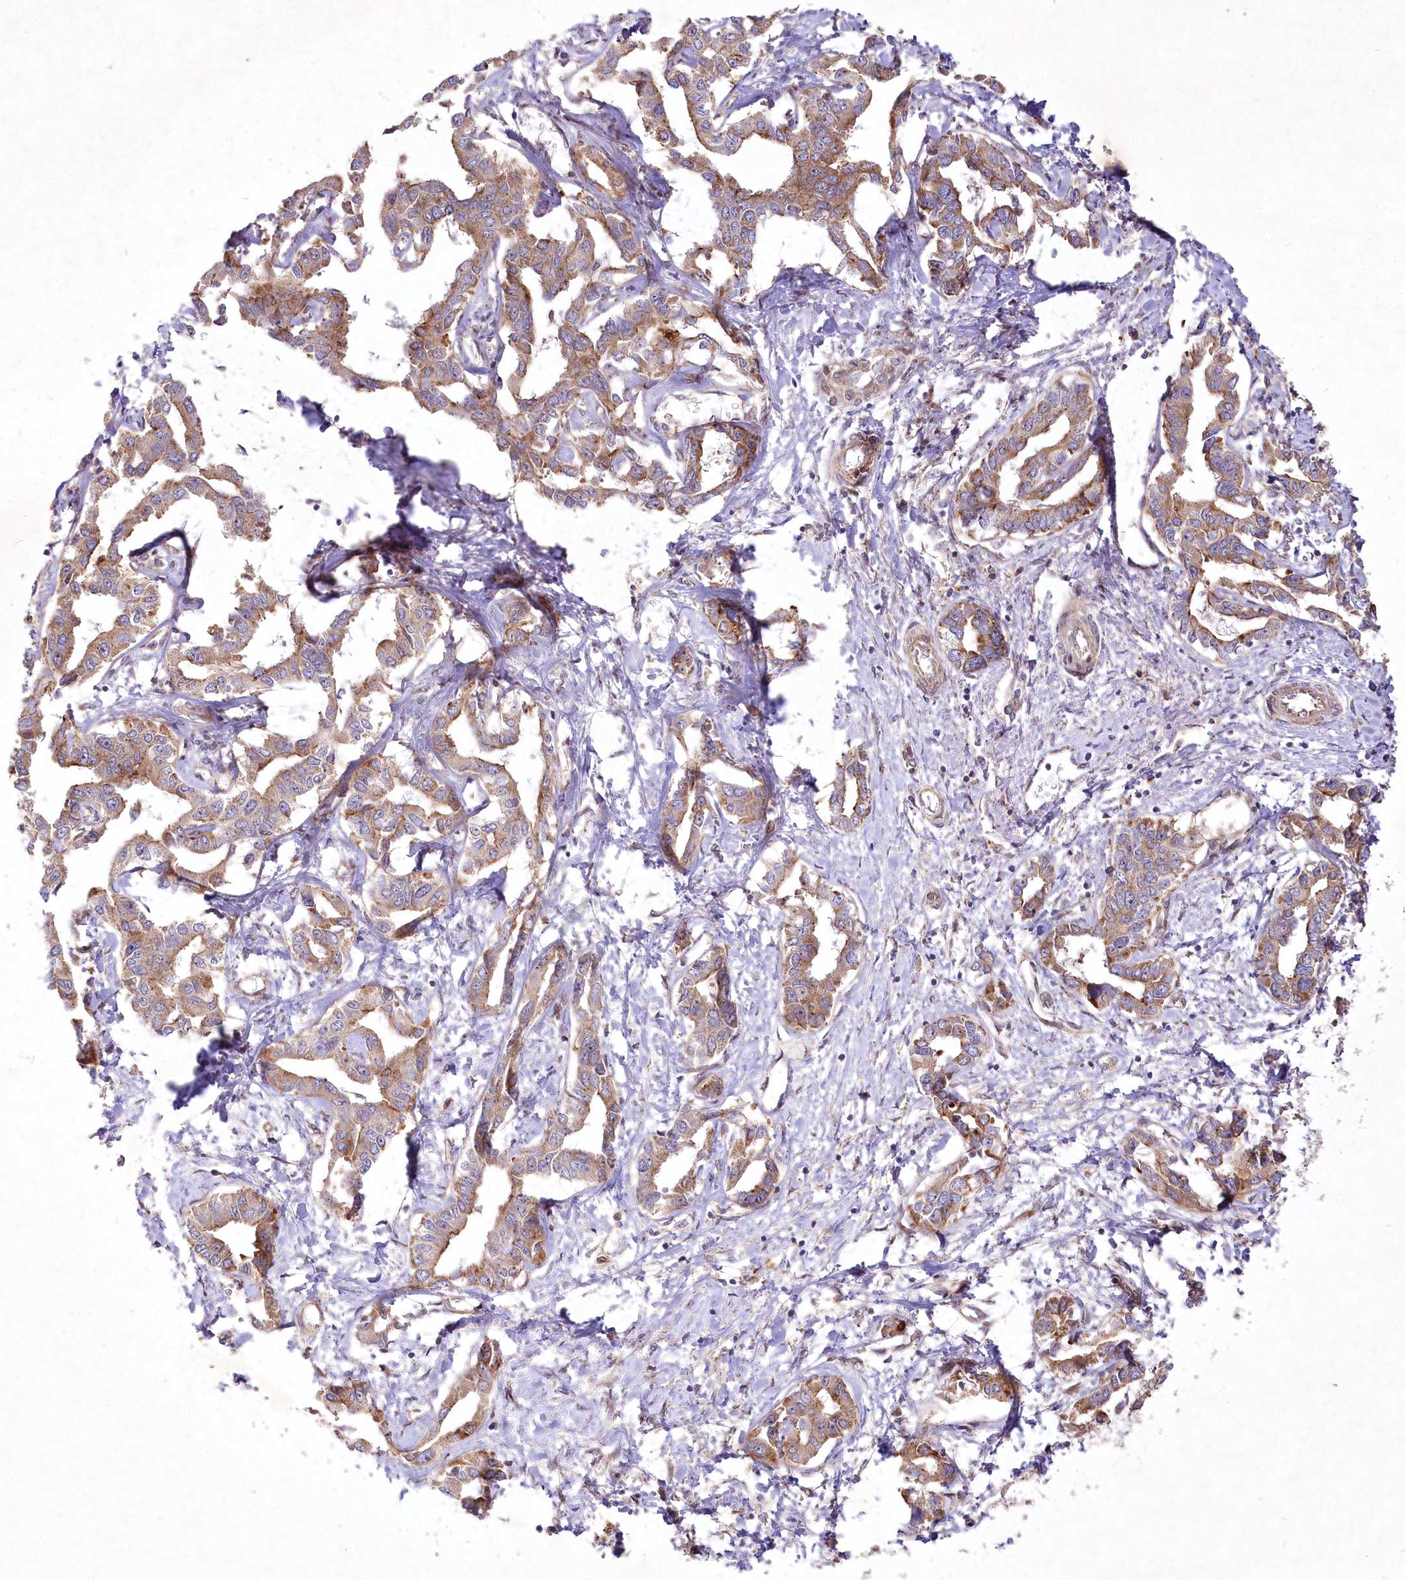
{"staining": {"intensity": "moderate", "quantity": ">75%", "location": "cytoplasmic/membranous"}, "tissue": "liver cancer", "cell_type": "Tumor cells", "image_type": "cancer", "snomed": [{"axis": "morphology", "description": "Cholangiocarcinoma"}, {"axis": "topography", "description": "Liver"}], "caption": "Protein staining shows moderate cytoplasmic/membranous positivity in about >75% of tumor cells in liver cancer (cholangiocarcinoma).", "gene": "PSTK", "patient": {"sex": "male", "age": 59}}